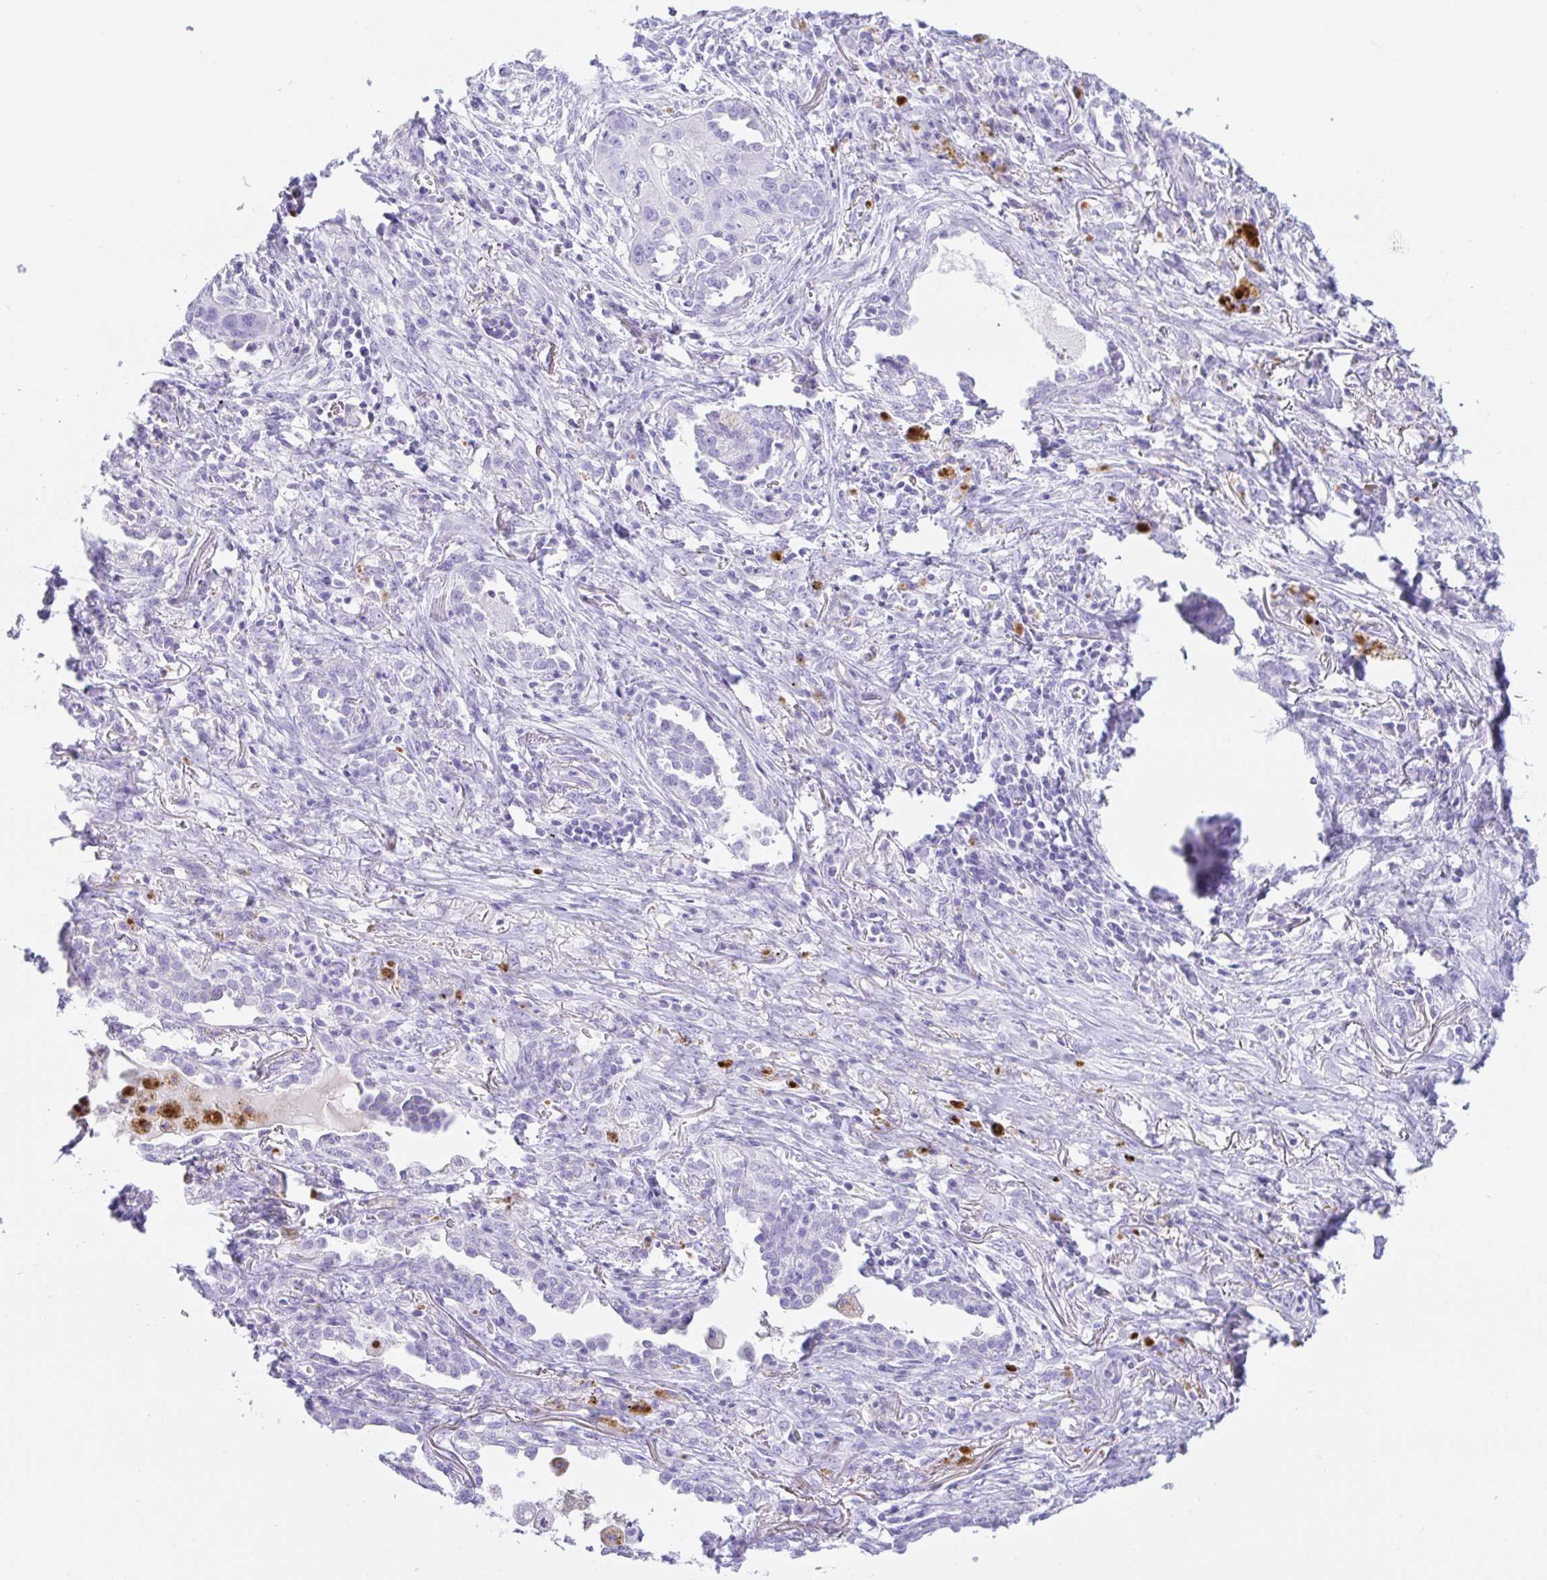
{"staining": {"intensity": "negative", "quantity": "none", "location": "none"}, "tissue": "lung cancer", "cell_type": "Tumor cells", "image_type": "cancer", "snomed": [{"axis": "morphology", "description": "Squamous cell carcinoma, NOS"}, {"axis": "topography", "description": "Lung"}], "caption": "Histopathology image shows no protein expression in tumor cells of lung cancer tissue.", "gene": "PAX8", "patient": {"sex": "male", "age": 71}}